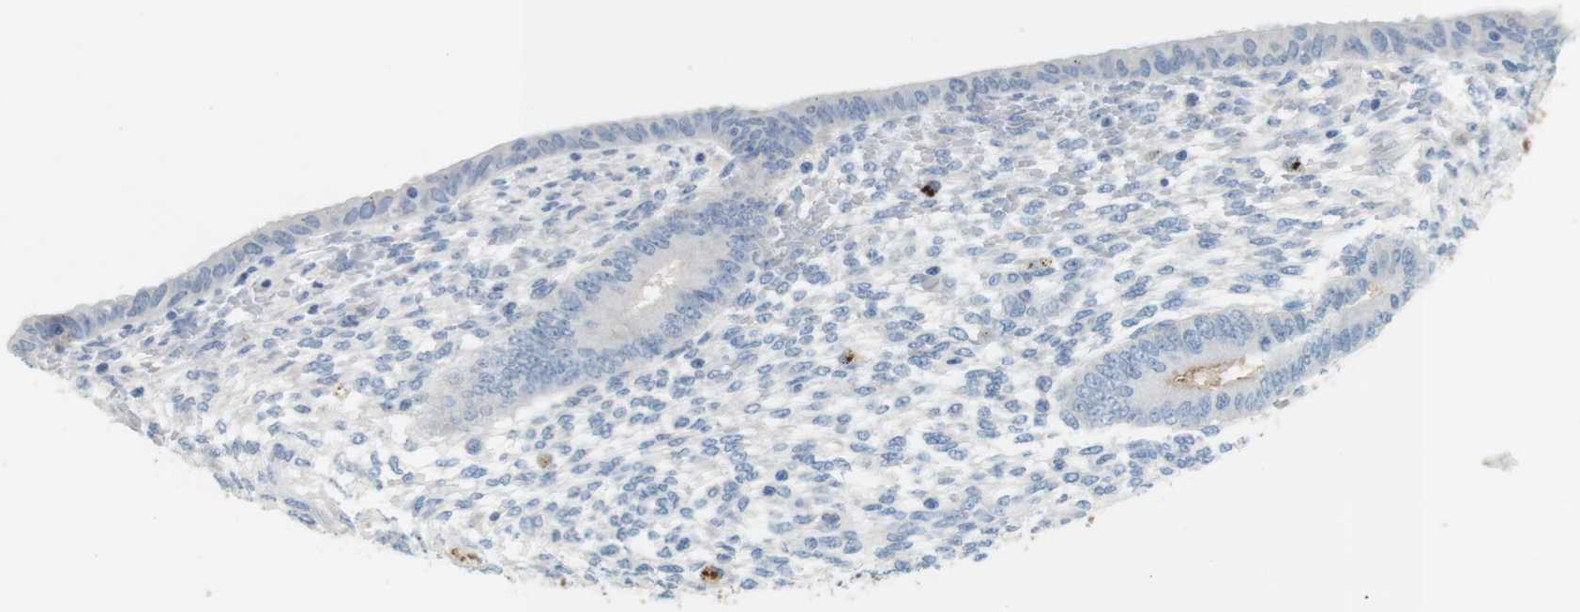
{"staining": {"intensity": "negative", "quantity": "none", "location": "none"}, "tissue": "endometrium", "cell_type": "Cells in endometrial stroma", "image_type": "normal", "snomed": [{"axis": "morphology", "description": "Normal tissue, NOS"}, {"axis": "topography", "description": "Endometrium"}], "caption": "IHC photomicrograph of unremarkable human endometrium stained for a protein (brown), which demonstrates no staining in cells in endometrial stroma. The staining is performed using DAB (3,3'-diaminobenzidine) brown chromogen with nuclei counter-stained in using hematoxylin.", "gene": "MUC5B", "patient": {"sex": "female", "age": 42}}